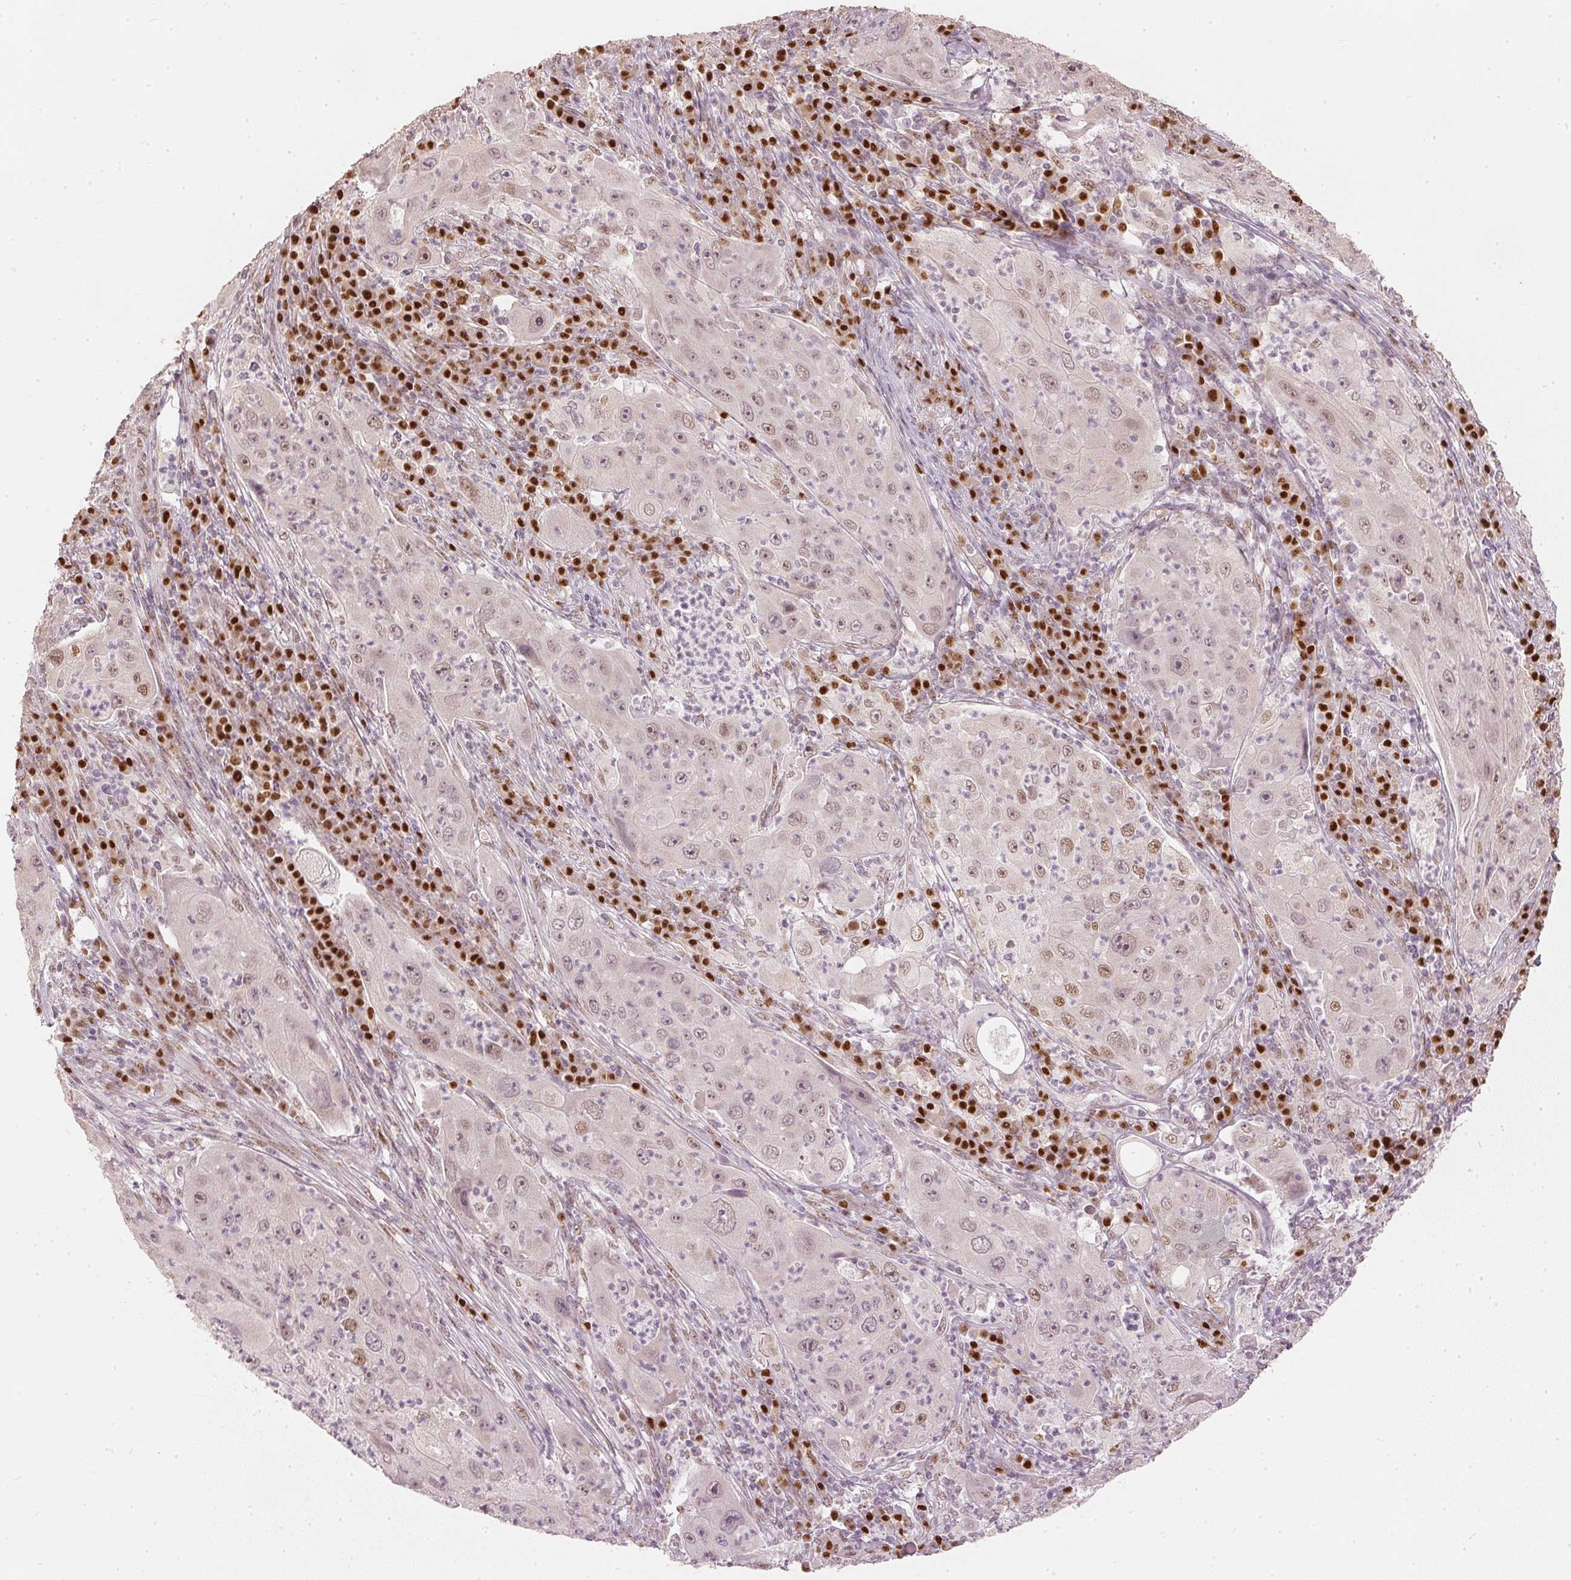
{"staining": {"intensity": "moderate", "quantity": "<25%", "location": "nuclear"}, "tissue": "lung cancer", "cell_type": "Tumor cells", "image_type": "cancer", "snomed": [{"axis": "morphology", "description": "Squamous cell carcinoma, NOS"}, {"axis": "topography", "description": "Lung"}], "caption": "Lung squamous cell carcinoma stained with immunohistochemistry (IHC) exhibits moderate nuclear expression in about <25% of tumor cells. The staining was performed using DAB (3,3'-diaminobenzidine) to visualize the protein expression in brown, while the nuclei were stained in blue with hematoxylin (Magnification: 20x).", "gene": "SLC39A3", "patient": {"sex": "female", "age": 59}}